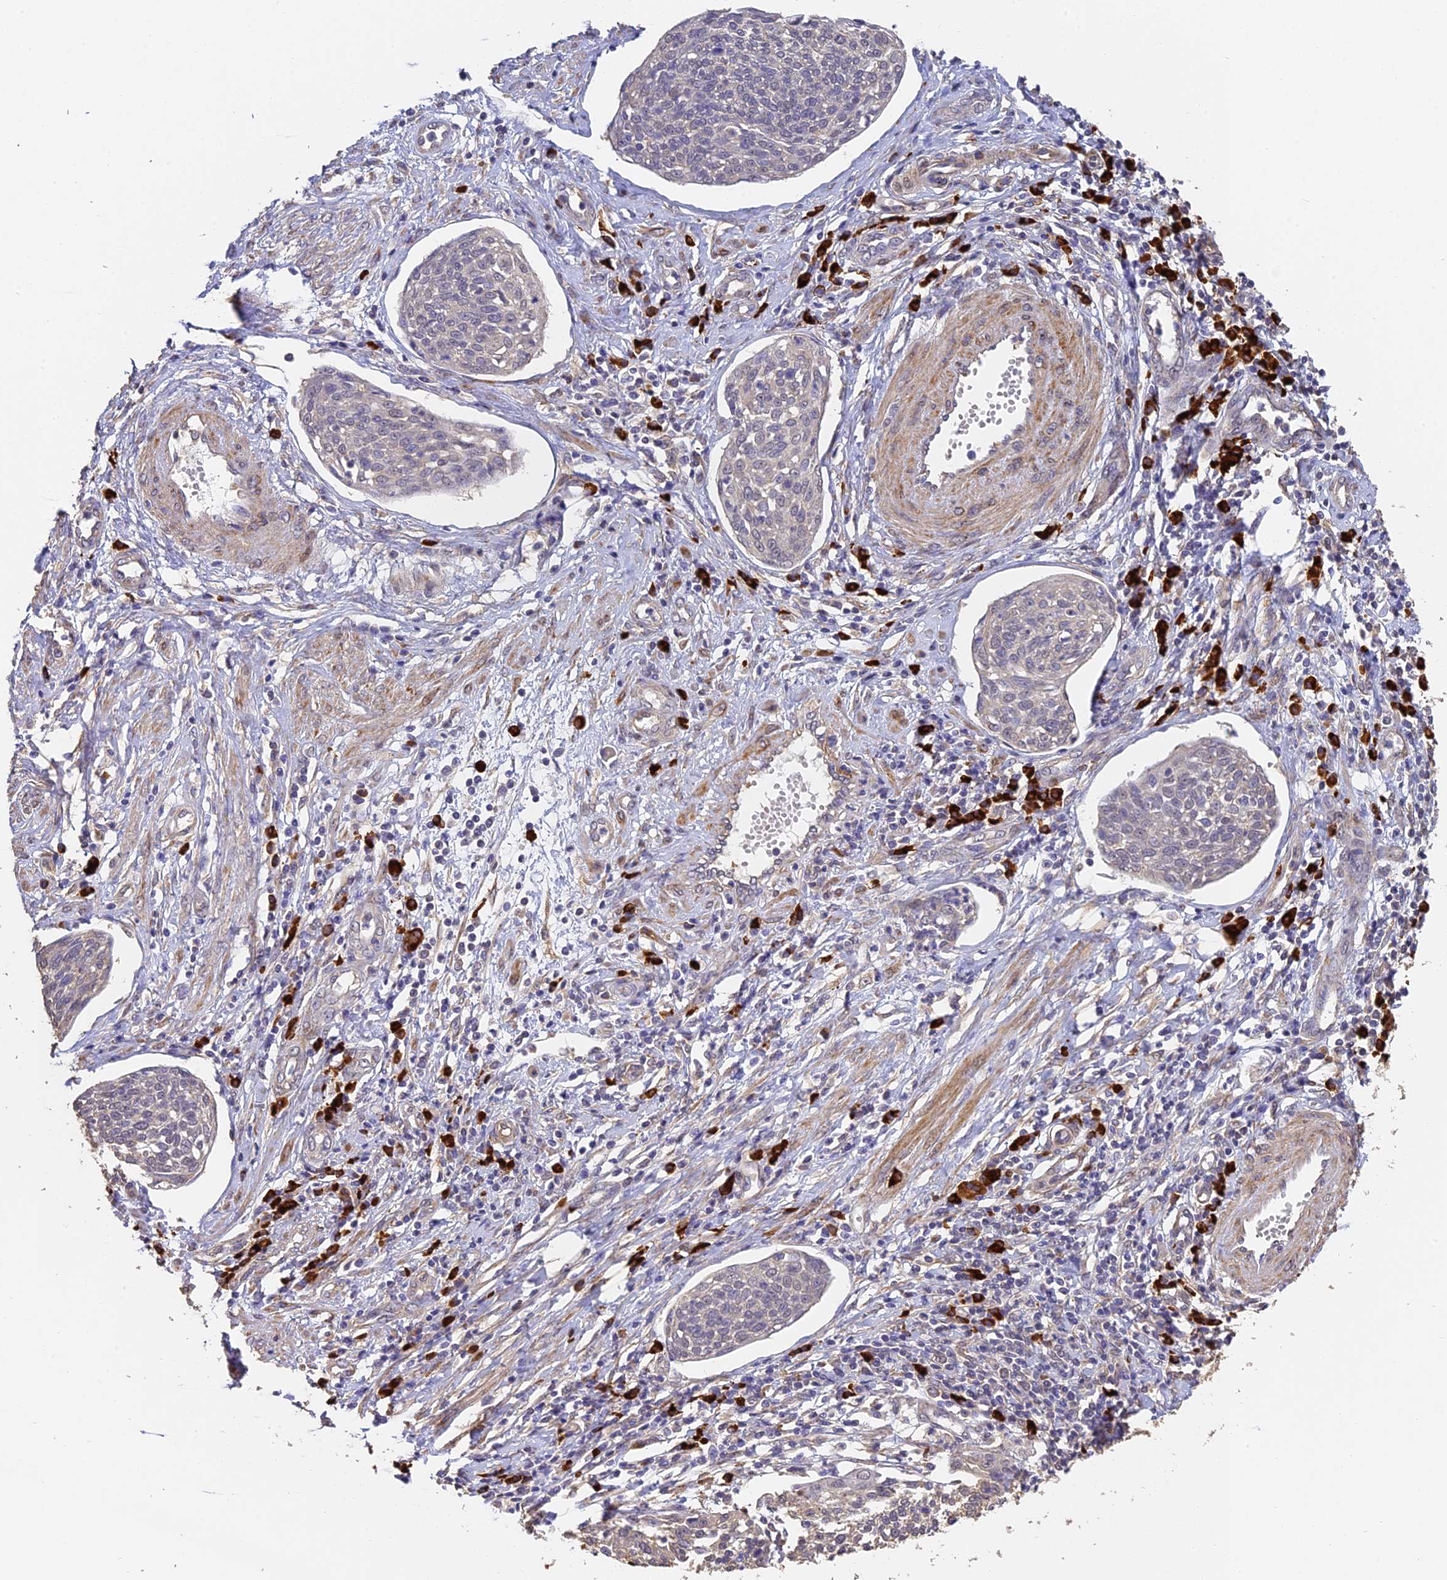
{"staining": {"intensity": "negative", "quantity": "none", "location": "none"}, "tissue": "cervical cancer", "cell_type": "Tumor cells", "image_type": "cancer", "snomed": [{"axis": "morphology", "description": "Squamous cell carcinoma, NOS"}, {"axis": "topography", "description": "Cervix"}], "caption": "Immunohistochemical staining of human cervical cancer displays no significant staining in tumor cells.", "gene": "SLC11A1", "patient": {"sex": "female", "age": 34}}